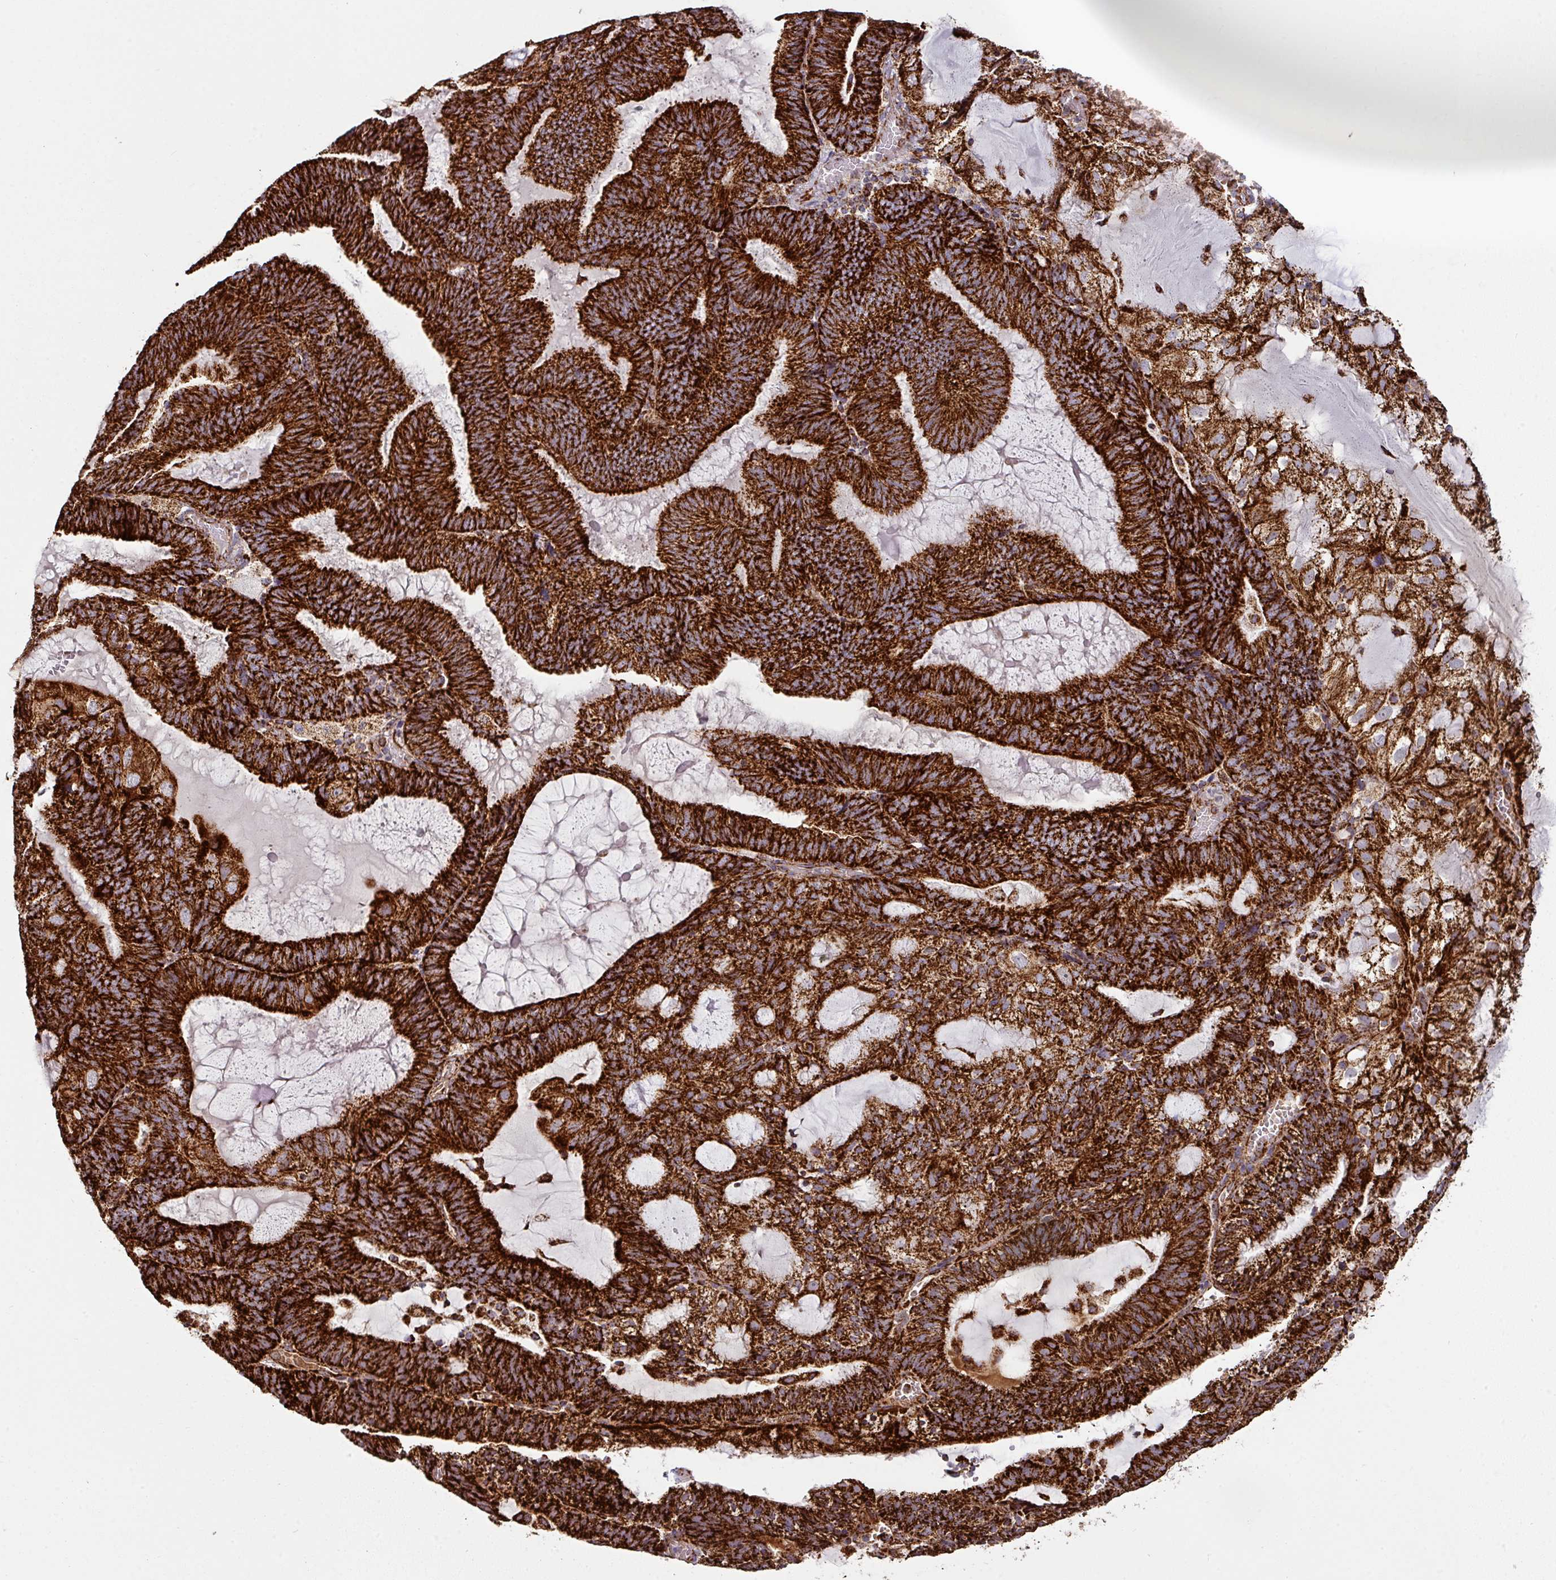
{"staining": {"intensity": "strong", "quantity": ">75%", "location": "cytoplasmic/membranous"}, "tissue": "endometrial cancer", "cell_type": "Tumor cells", "image_type": "cancer", "snomed": [{"axis": "morphology", "description": "Adenocarcinoma, NOS"}, {"axis": "topography", "description": "Endometrium"}], "caption": "Protein expression by immunohistochemistry (IHC) shows strong cytoplasmic/membranous positivity in approximately >75% of tumor cells in endometrial cancer (adenocarcinoma).", "gene": "TRAP1", "patient": {"sex": "female", "age": 81}}